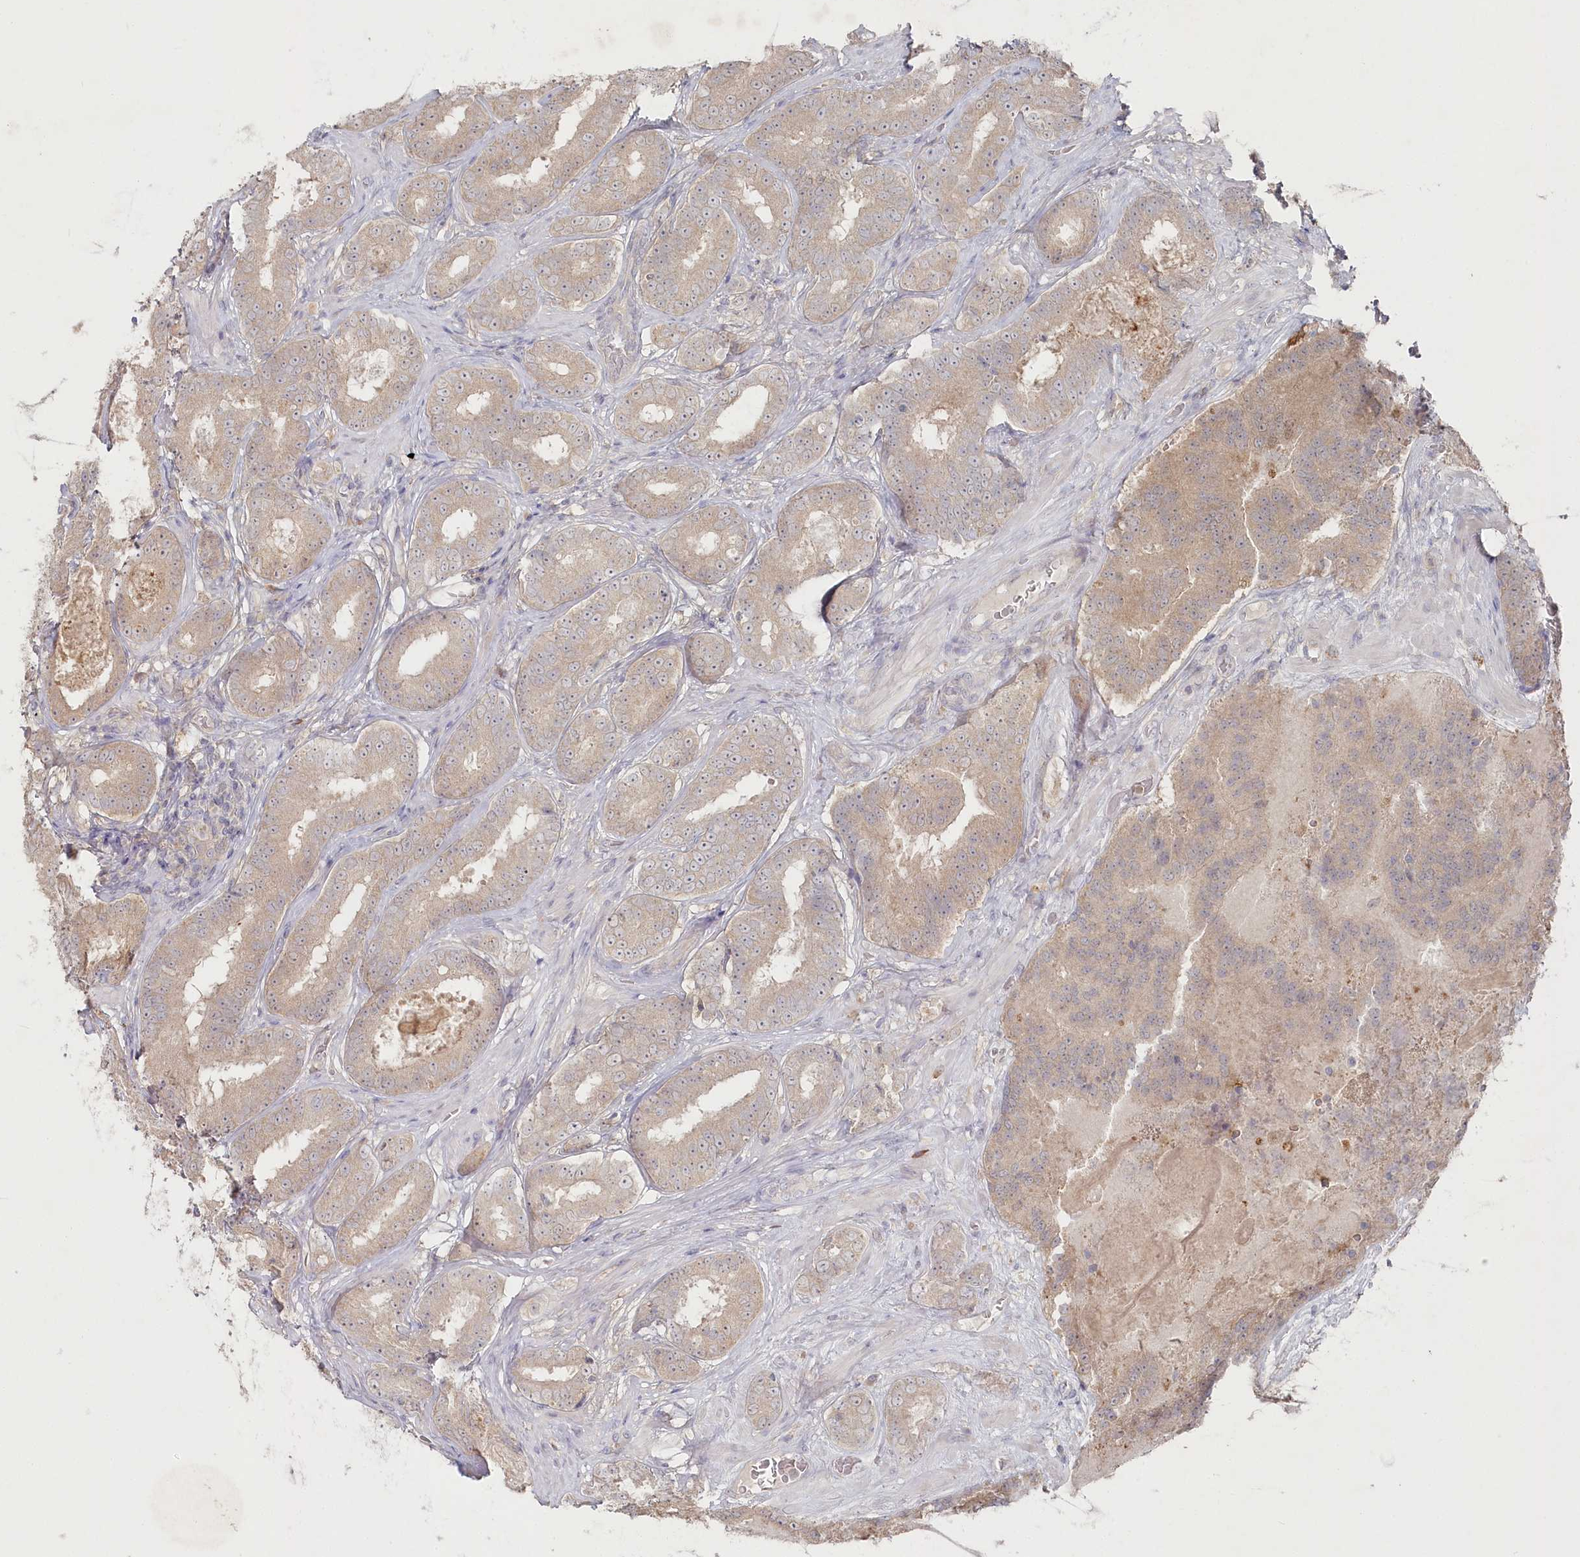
{"staining": {"intensity": "moderate", "quantity": ">75%", "location": "cytoplasmic/membranous"}, "tissue": "prostate cancer", "cell_type": "Tumor cells", "image_type": "cancer", "snomed": [{"axis": "morphology", "description": "Adenocarcinoma, High grade"}, {"axis": "topography", "description": "Prostate"}], "caption": "A micrograph of human prostate high-grade adenocarcinoma stained for a protein exhibits moderate cytoplasmic/membranous brown staining in tumor cells.", "gene": "TGFBRAP1", "patient": {"sex": "male", "age": 57}}